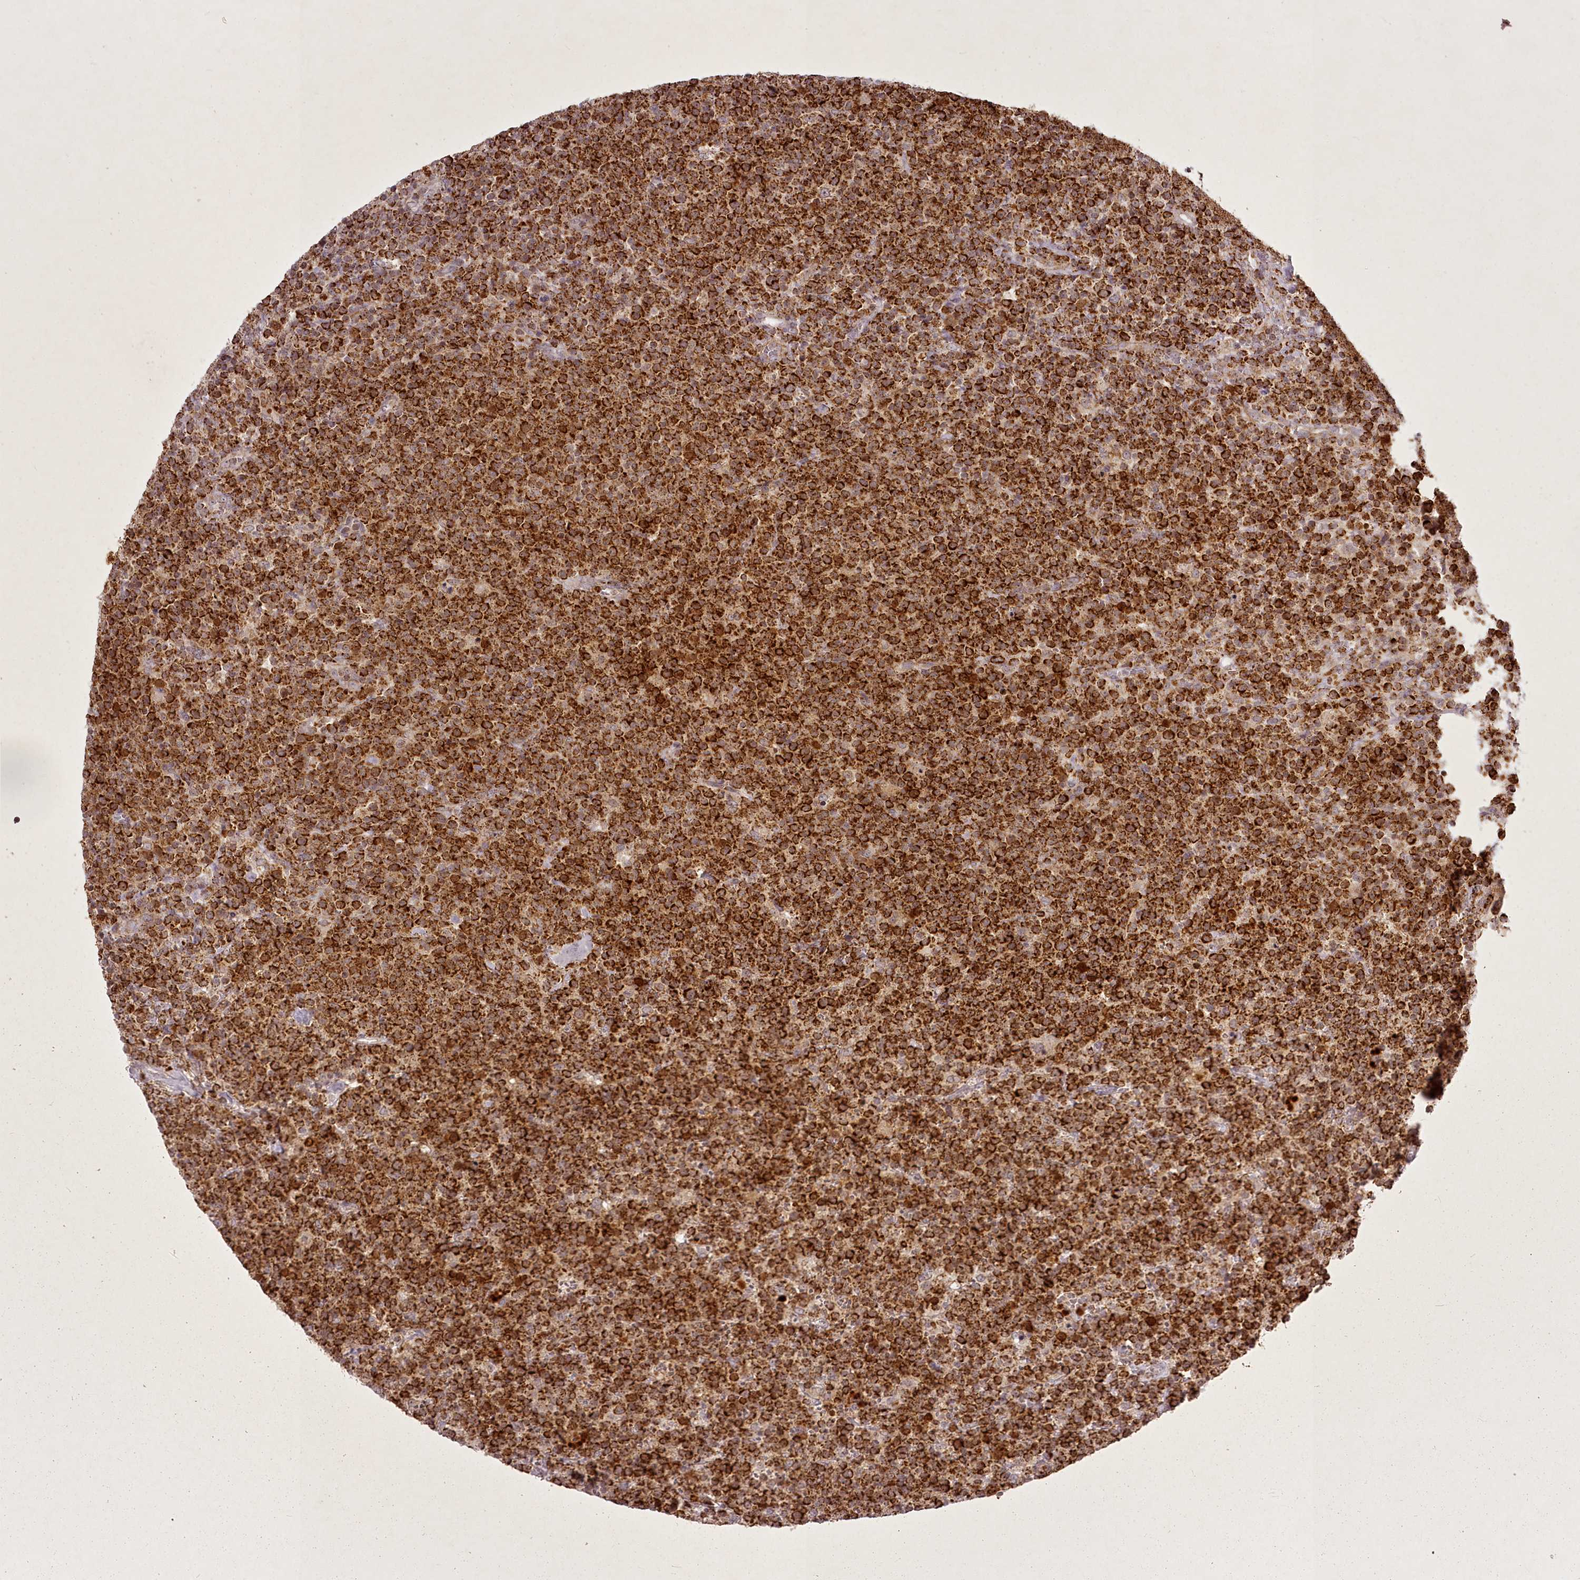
{"staining": {"intensity": "strong", "quantity": ">75%", "location": "cytoplasmic/membranous"}, "tissue": "lymphoma", "cell_type": "Tumor cells", "image_type": "cancer", "snomed": [{"axis": "morphology", "description": "Malignant lymphoma, non-Hodgkin's type, High grade"}, {"axis": "topography", "description": "Lymph node"}], "caption": "Strong cytoplasmic/membranous protein positivity is identified in about >75% of tumor cells in lymphoma. (IHC, brightfield microscopy, high magnification).", "gene": "CHCHD2", "patient": {"sex": "male", "age": 61}}